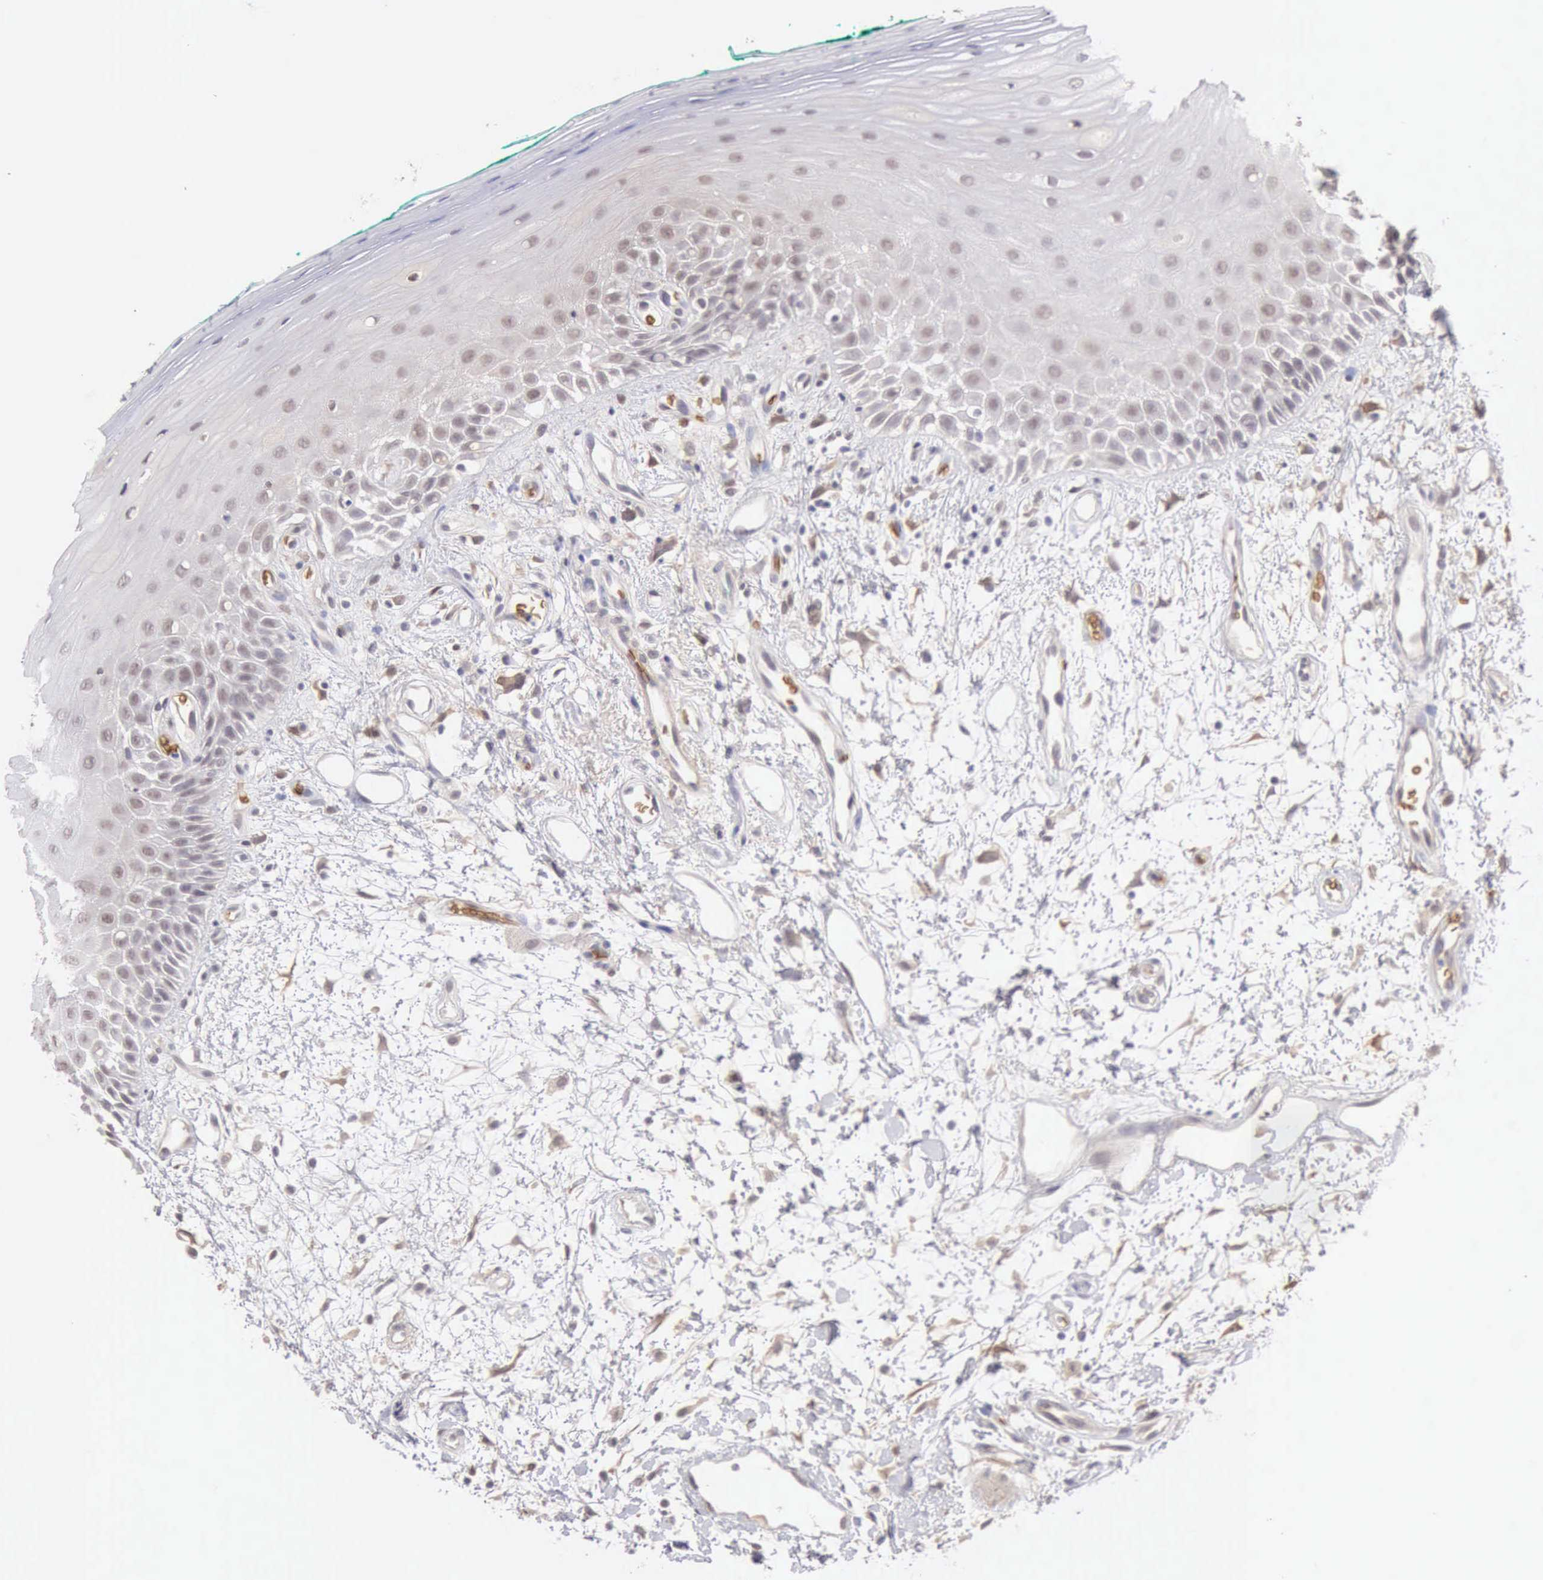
{"staining": {"intensity": "weak", "quantity": "<25%", "location": "nuclear"}, "tissue": "oral mucosa", "cell_type": "Squamous epithelial cells", "image_type": "normal", "snomed": [{"axis": "morphology", "description": "Normal tissue, NOS"}, {"axis": "morphology", "description": "Squamous cell carcinoma, NOS"}, {"axis": "topography", "description": "Skeletal muscle"}, {"axis": "topography", "description": "Oral tissue"}, {"axis": "topography", "description": "Head-Neck"}], "caption": "This histopathology image is of normal oral mucosa stained with immunohistochemistry (IHC) to label a protein in brown with the nuclei are counter-stained blue. There is no expression in squamous epithelial cells.", "gene": "CFI", "patient": {"sex": "female", "age": 84}}